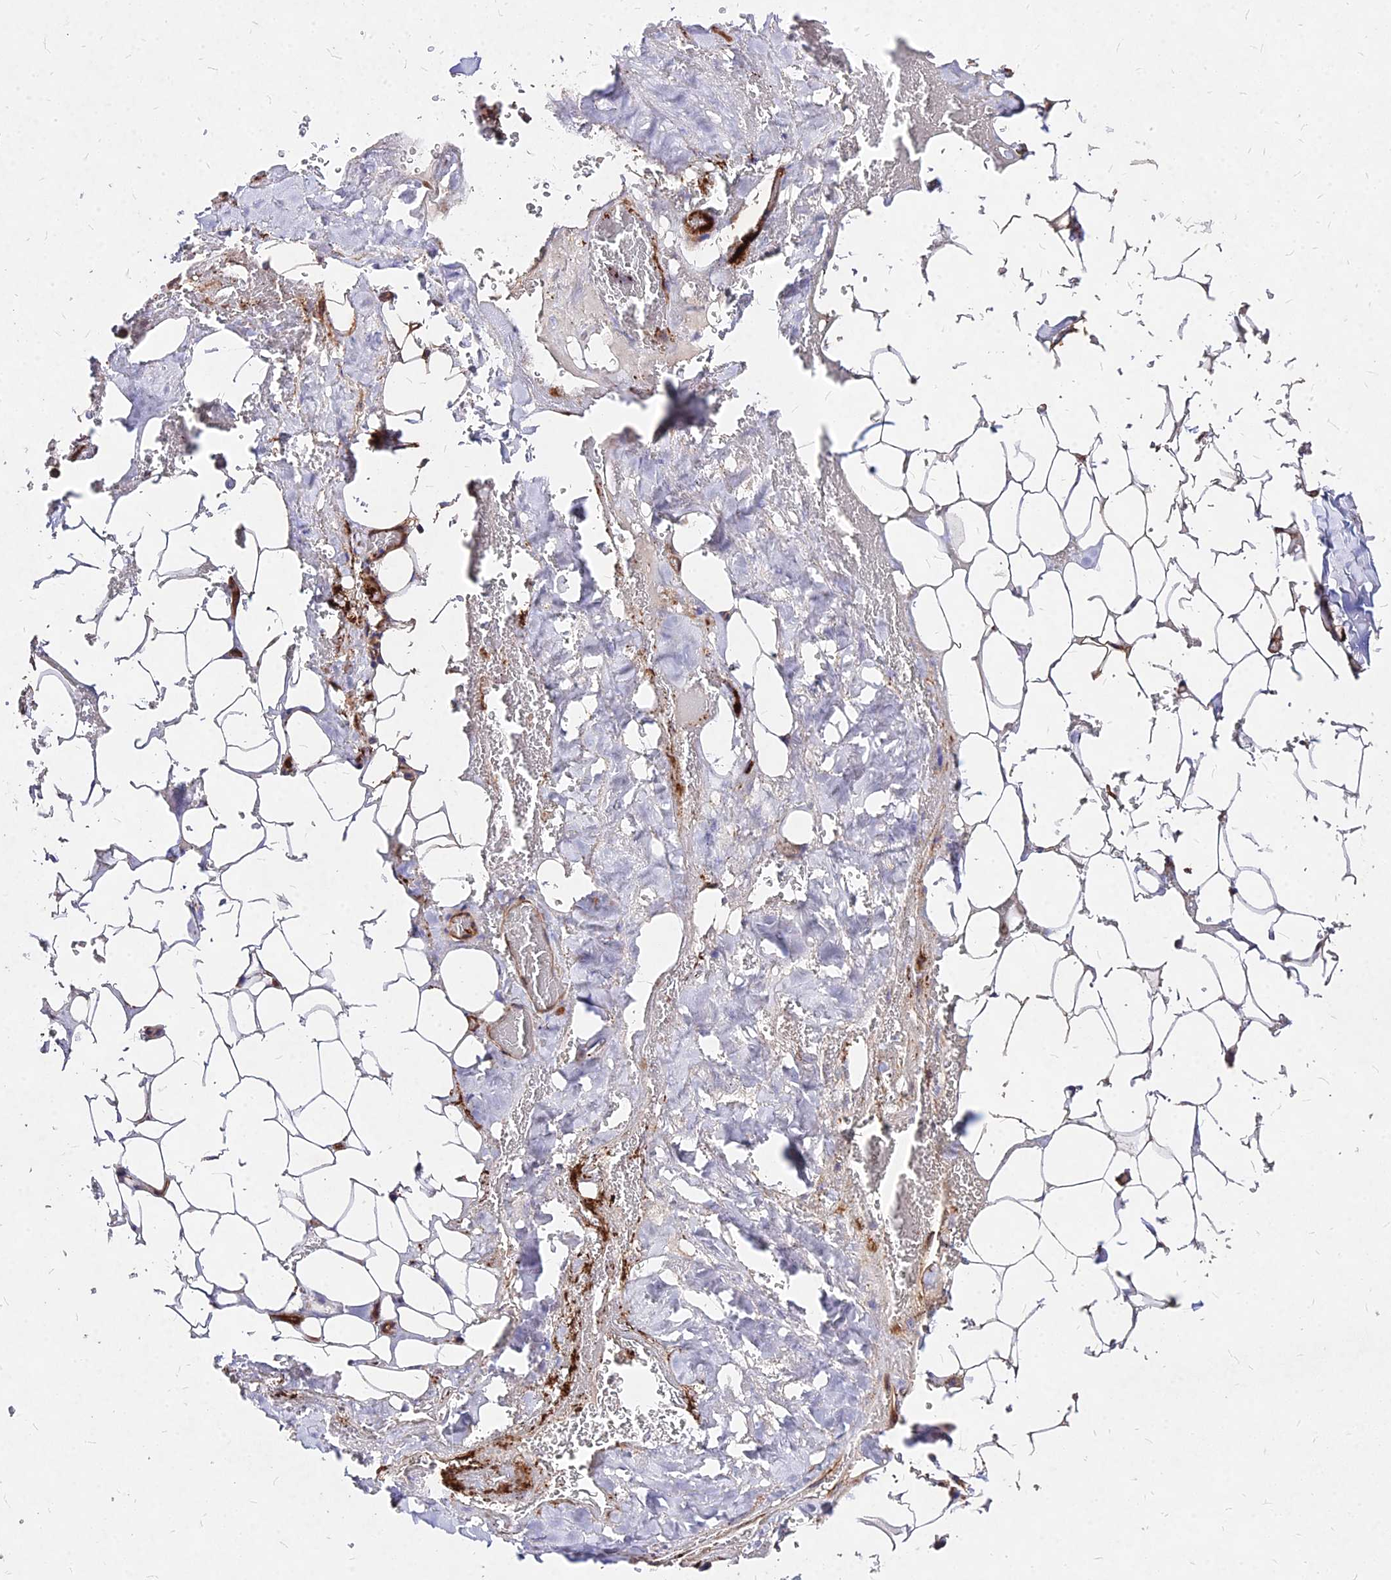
{"staining": {"intensity": "weak", "quantity": ">75%", "location": "cytoplasmic/membranous"}, "tissue": "adipose tissue", "cell_type": "Adipocytes", "image_type": "normal", "snomed": [{"axis": "morphology", "description": "Normal tissue, NOS"}, {"axis": "topography", "description": "Peripheral nerve tissue"}], "caption": "A low amount of weak cytoplasmic/membranous positivity is identified in approximately >75% of adipocytes in normal adipose tissue.", "gene": "EFCC1", "patient": {"sex": "male", "age": 70}}